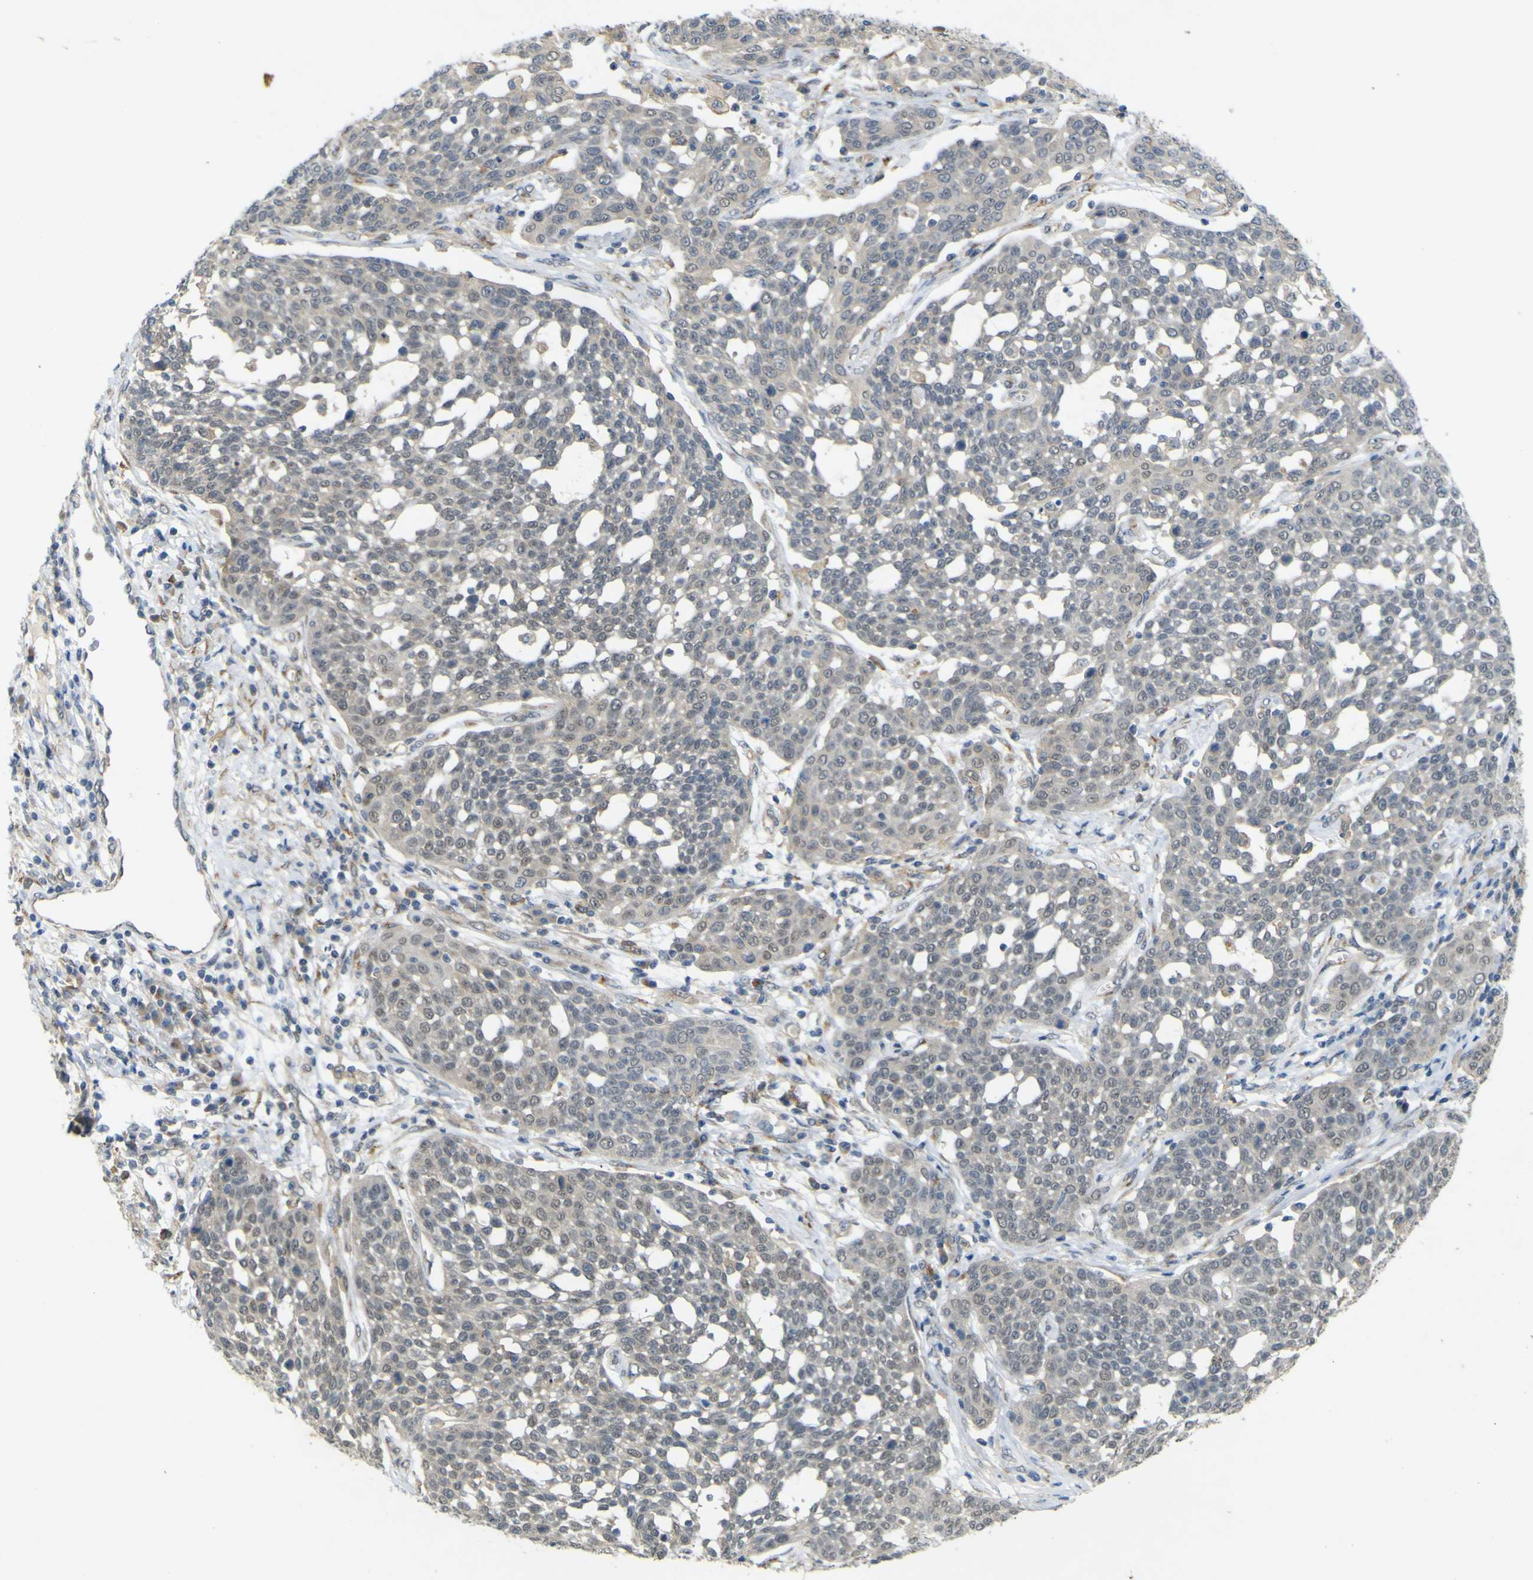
{"staining": {"intensity": "negative", "quantity": "none", "location": "none"}, "tissue": "cervical cancer", "cell_type": "Tumor cells", "image_type": "cancer", "snomed": [{"axis": "morphology", "description": "Squamous cell carcinoma, NOS"}, {"axis": "topography", "description": "Cervix"}], "caption": "Cervical cancer was stained to show a protein in brown. There is no significant staining in tumor cells.", "gene": "IGF2R", "patient": {"sex": "female", "age": 34}}